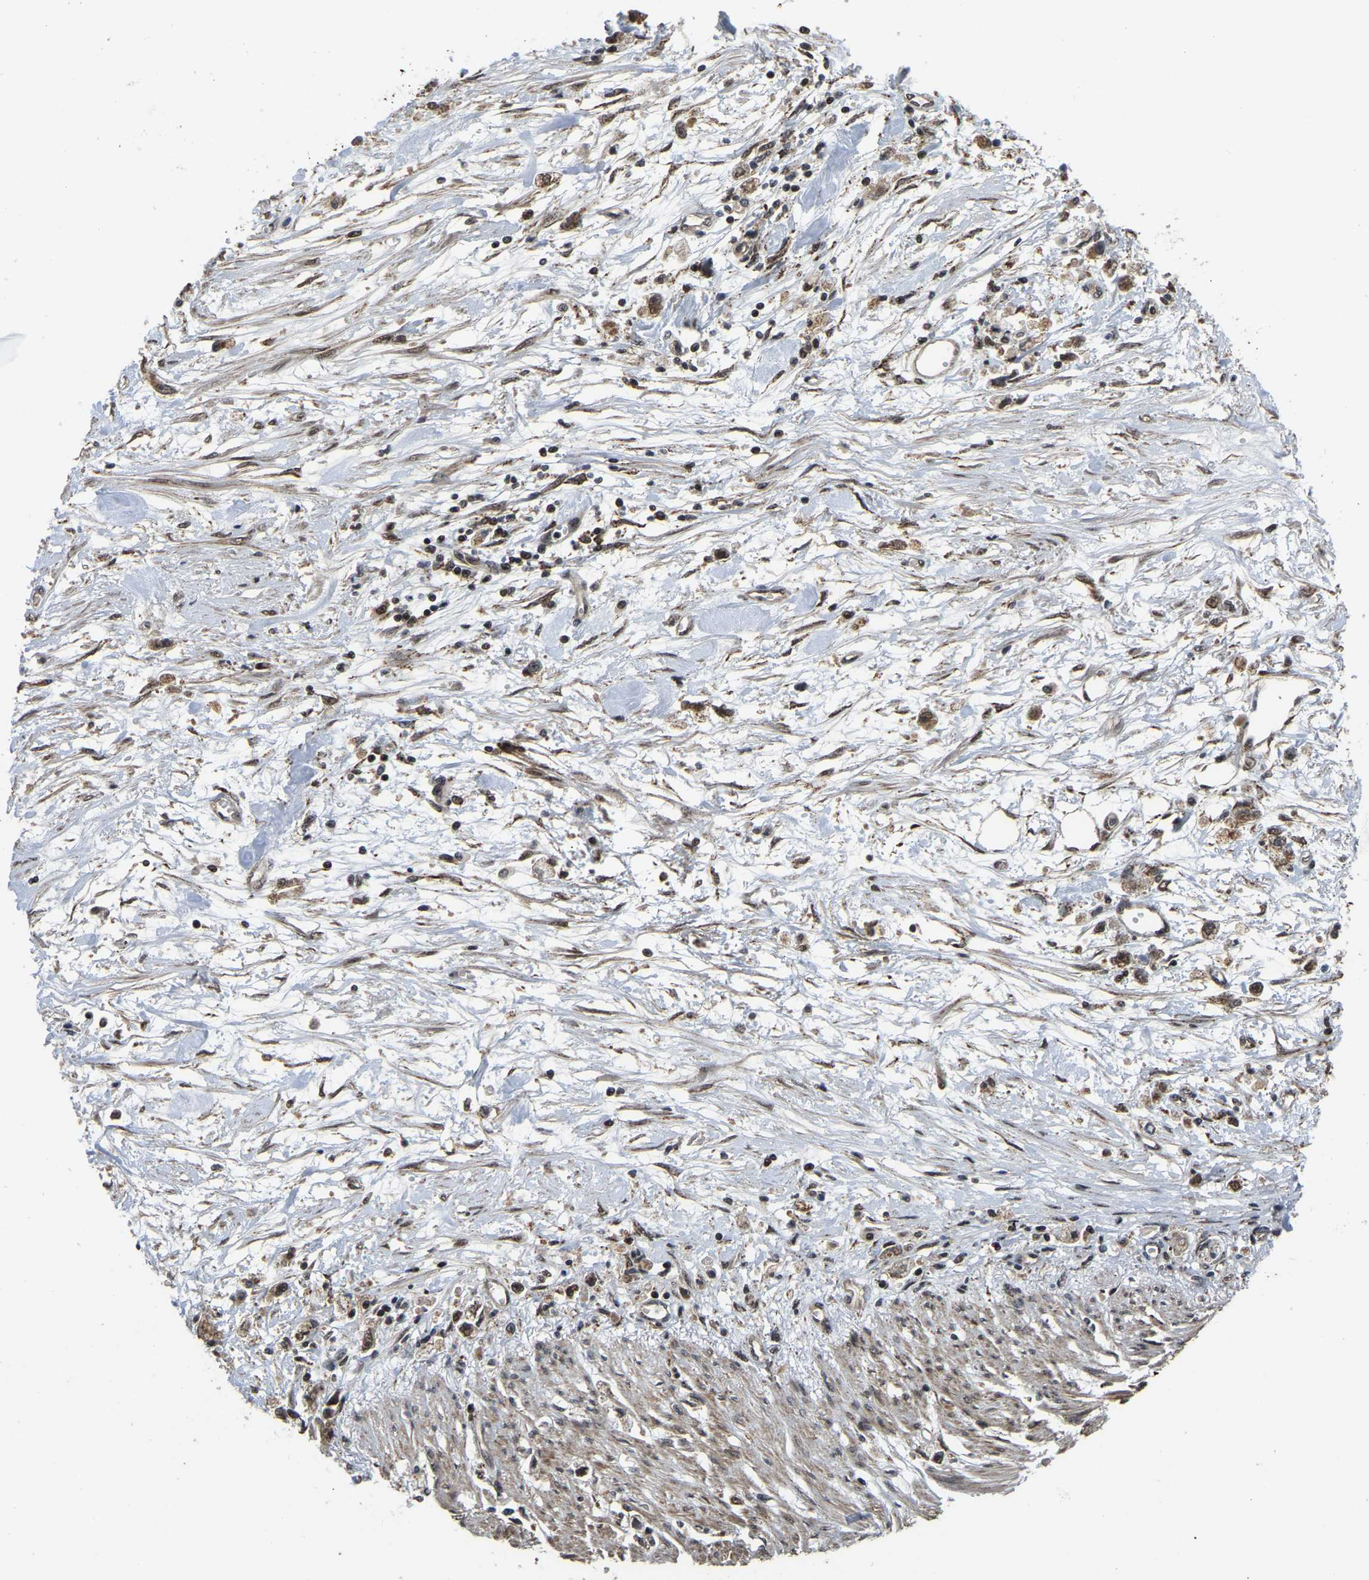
{"staining": {"intensity": "moderate", "quantity": ">75%", "location": "nuclear"}, "tissue": "stomach cancer", "cell_type": "Tumor cells", "image_type": "cancer", "snomed": [{"axis": "morphology", "description": "Adenocarcinoma, NOS"}, {"axis": "topography", "description": "Stomach"}], "caption": "Moderate nuclear staining is appreciated in about >75% of tumor cells in adenocarcinoma (stomach).", "gene": "CIAO1", "patient": {"sex": "female", "age": 59}}